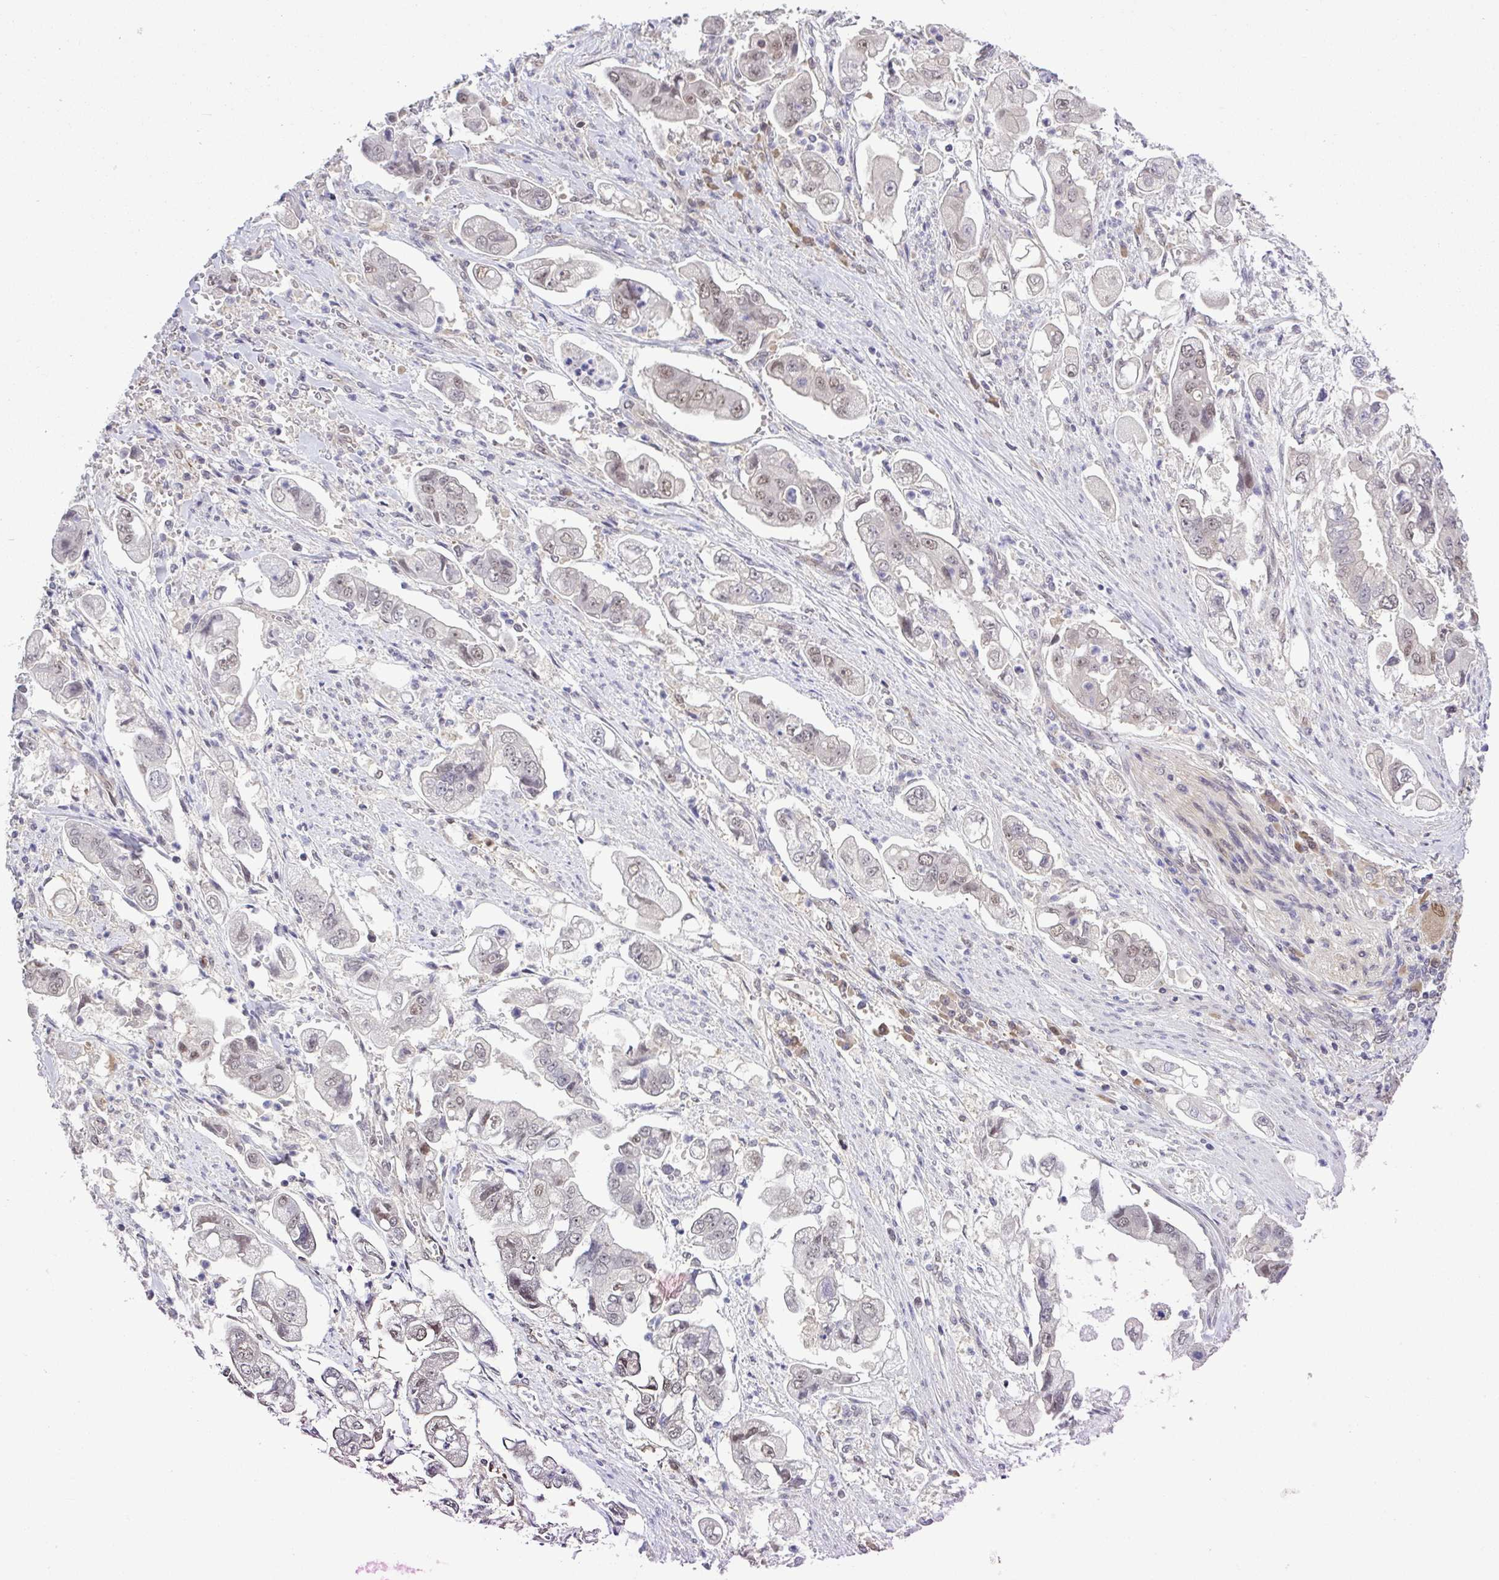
{"staining": {"intensity": "weak", "quantity": "25%-75%", "location": "nuclear"}, "tissue": "stomach cancer", "cell_type": "Tumor cells", "image_type": "cancer", "snomed": [{"axis": "morphology", "description": "Adenocarcinoma, NOS"}, {"axis": "topography", "description": "Stomach"}], "caption": "Tumor cells reveal weak nuclear staining in about 25%-75% of cells in stomach cancer (adenocarcinoma).", "gene": "ZNF444", "patient": {"sex": "male", "age": 62}}